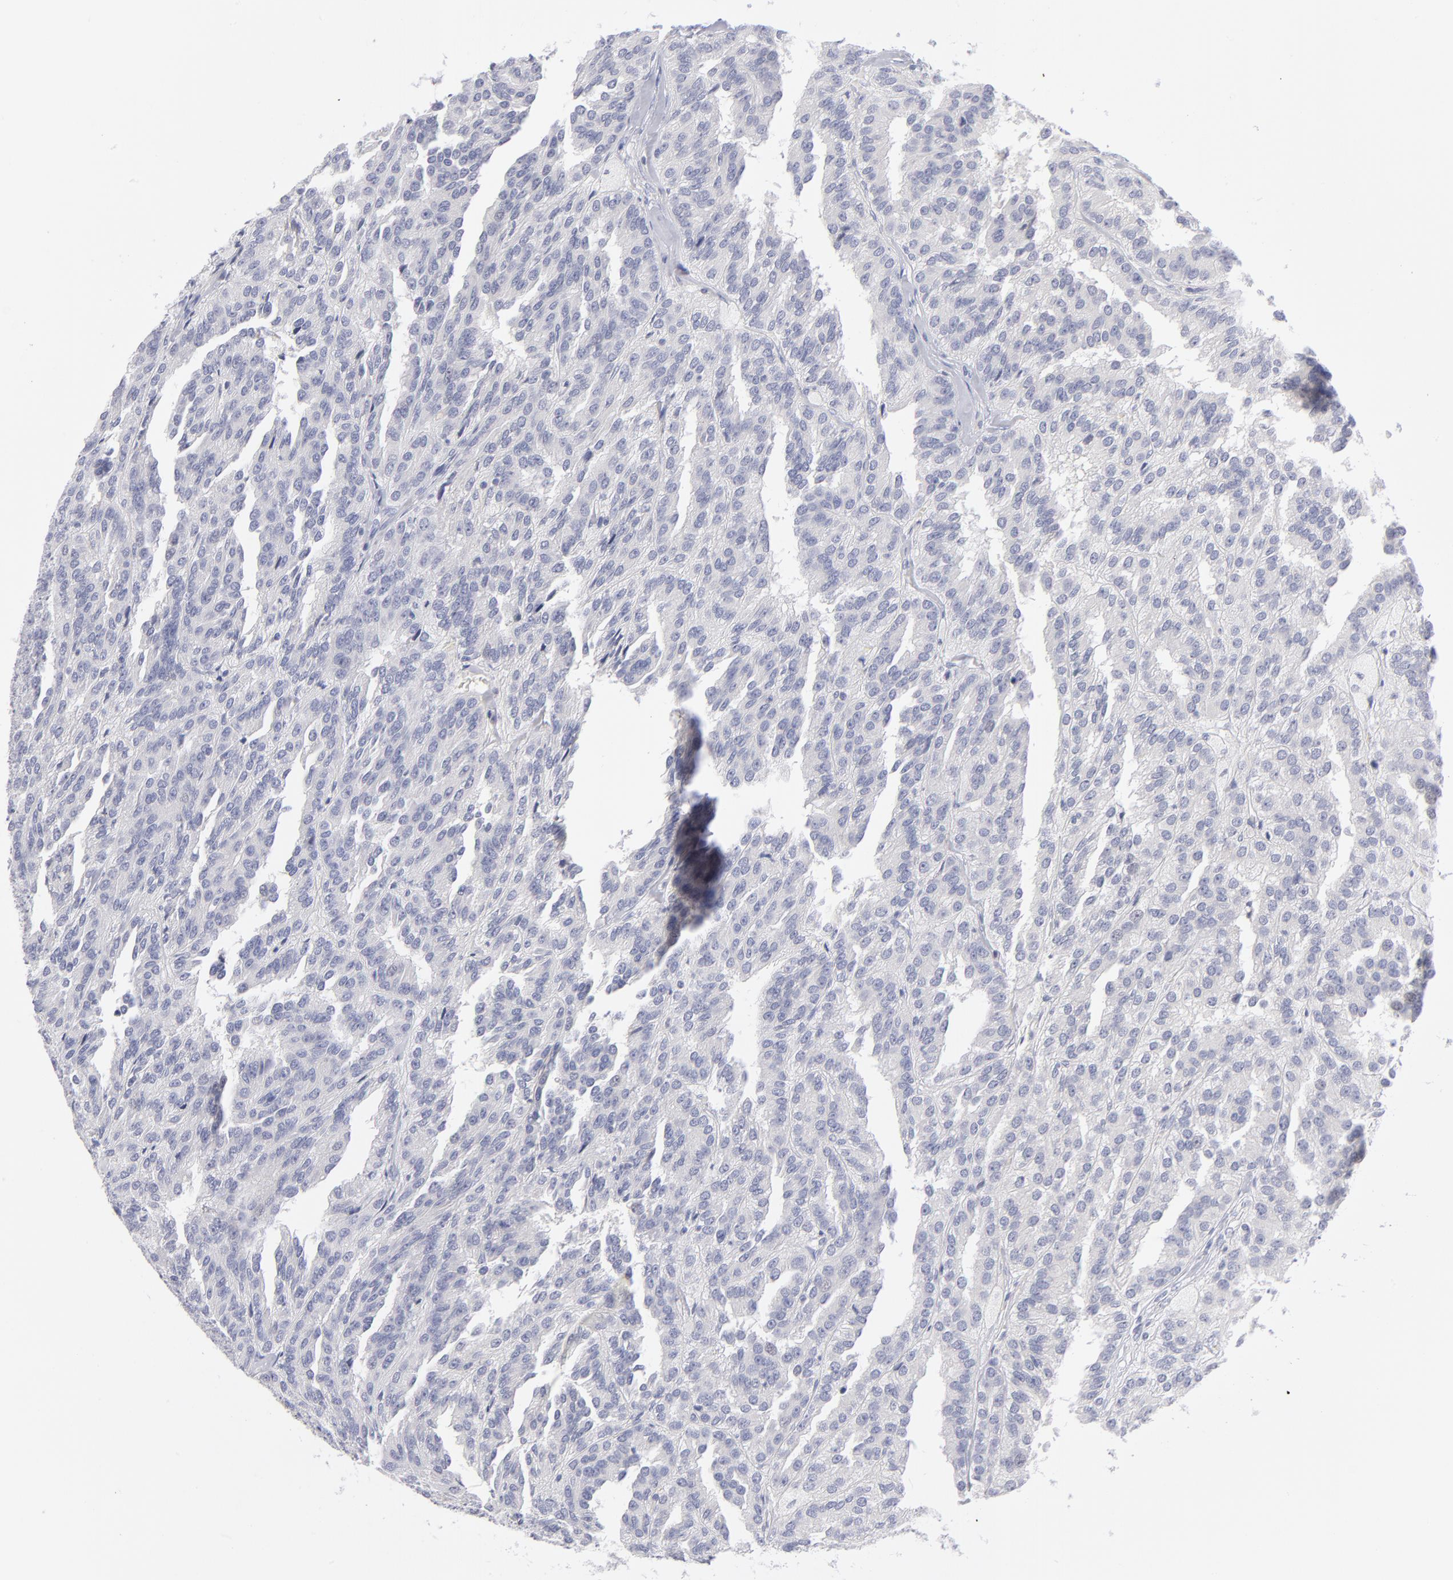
{"staining": {"intensity": "negative", "quantity": "none", "location": "none"}, "tissue": "renal cancer", "cell_type": "Tumor cells", "image_type": "cancer", "snomed": [{"axis": "morphology", "description": "Adenocarcinoma, NOS"}, {"axis": "topography", "description": "Kidney"}], "caption": "Tumor cells show no significant protein staining in renal cancer.", "gene": "MTHFD2", "patient": {"sex": "male", "age": 46}}